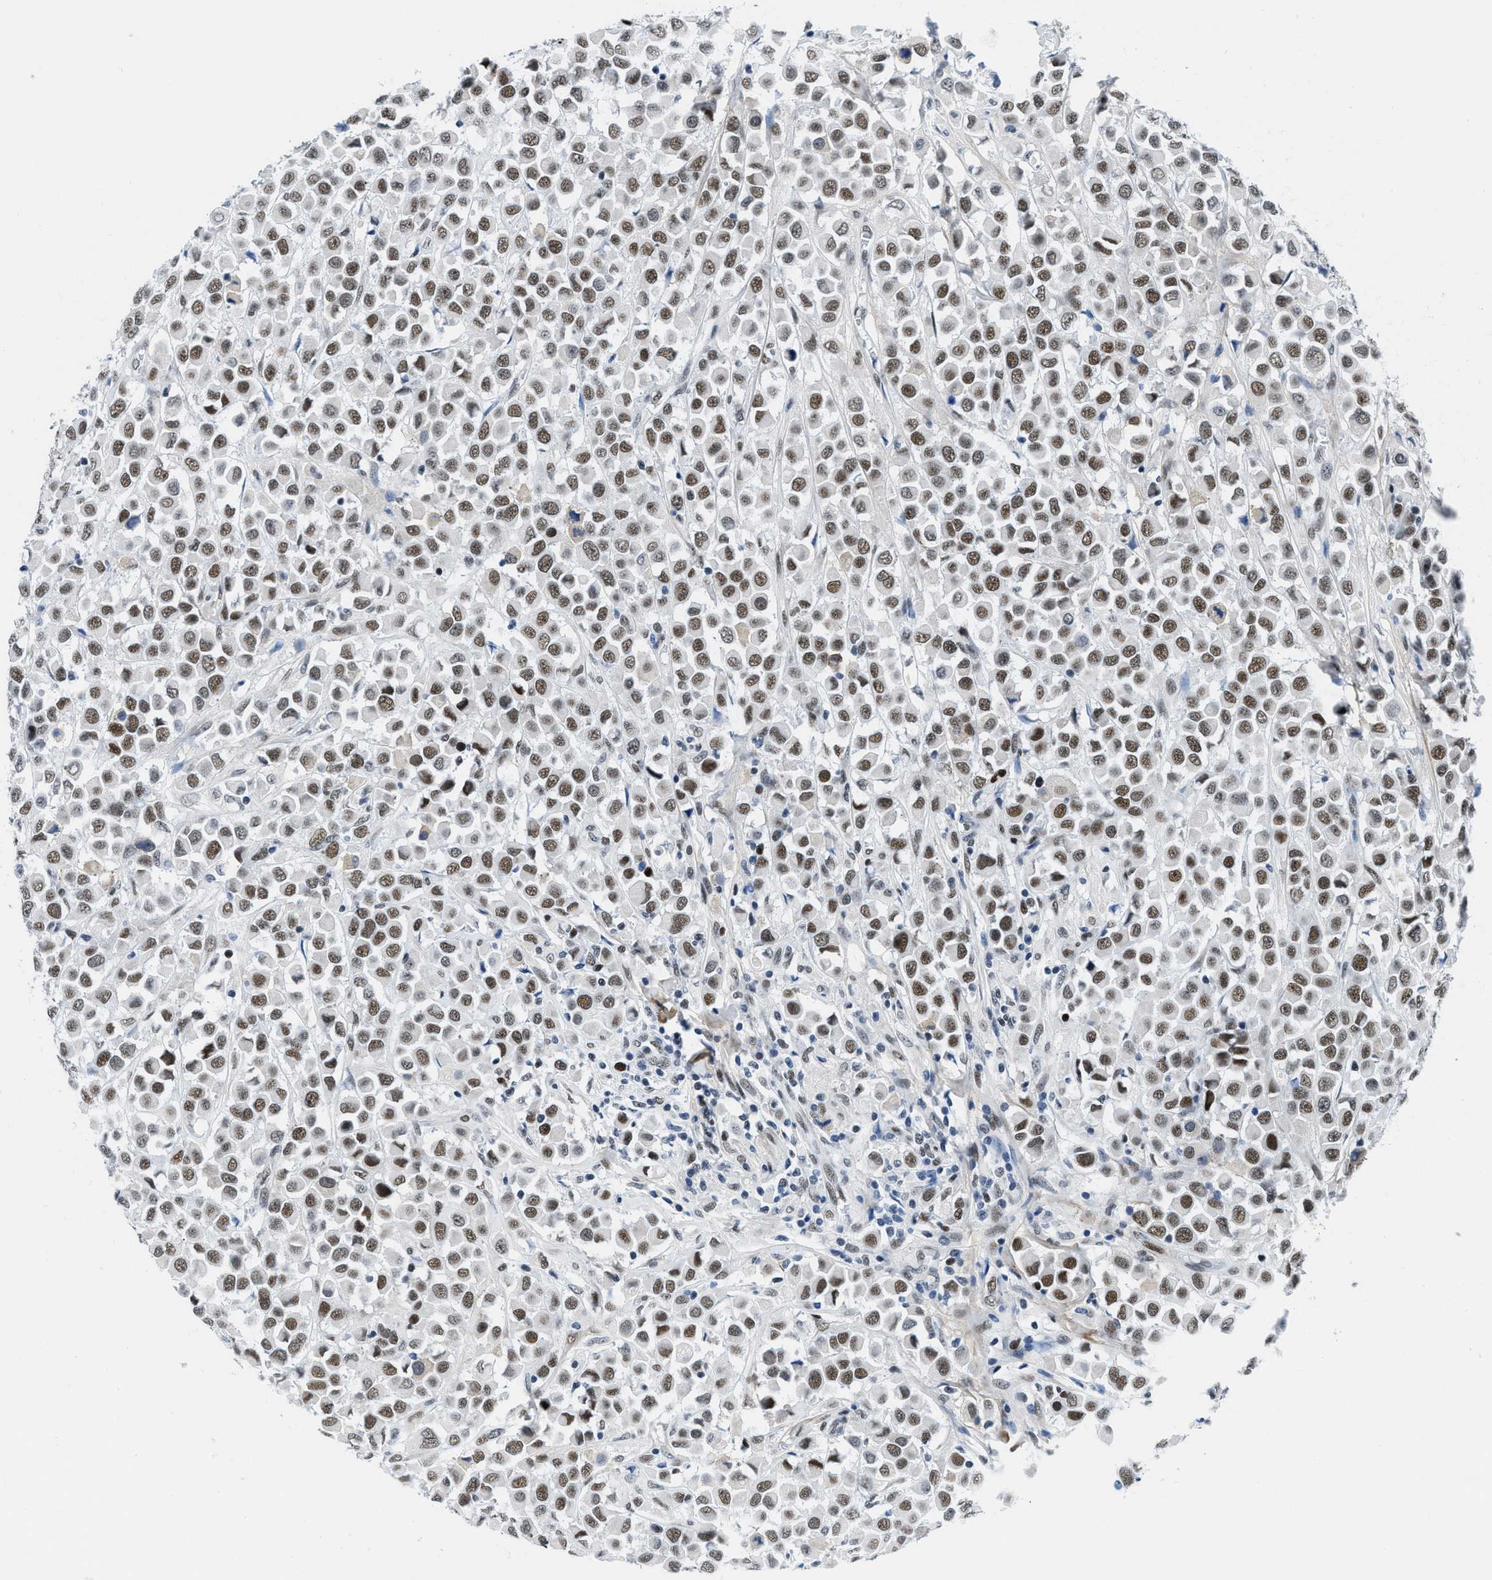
{"staining": {"intensity": "strong", "quantity": ">75%", "location": "nuclear"}, "tissue": "breast cancer", "cell_type": "Tumor cells", "image_type": "cancer", "snomed": [{"axis": "morphology", "description": "Duct carcinoma"}, {"axis": "topography", "description": "Breast"}], "caption": "Human breast intraductal carcinoma stained with a protein marker demonstrates strong staining in tumor cells.", "gene": "SMARCAD1", "patient": {"sex": "female", "age": 61}}